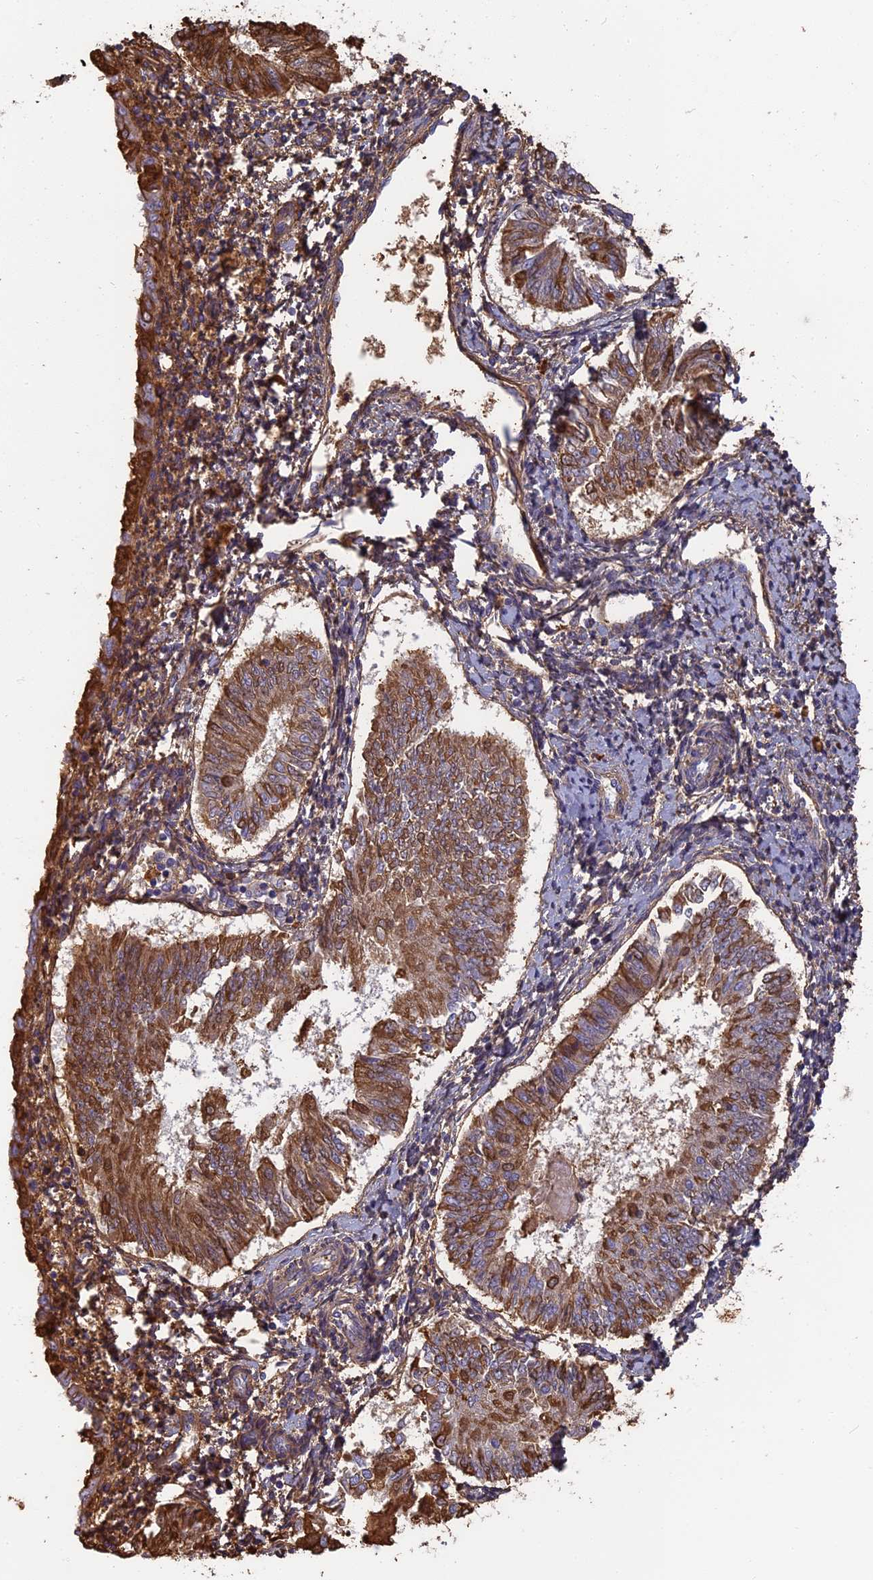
{"staining": {"intensity": "moderate", "quantity": ">75%", "location": "cytoplasmic/membranous"}, "tissue": "endometrial cancer", "cell_type": "Tumor cells", "image_type": "cancer", "snomed": [{"axis": "morphology", "description": "Adenocarcinoma, NOS"}, {"axis": "topography", "description": "Endometrium"}], "caption": "Brown immunohistochemical staining in human endometrial cancer (adenocarcinoma) shows moderate cytoplasmic/membranous staining in about >75% of tumor cells.", "gene": "ERMAP", "patient": {"sex": "female", "age": 58}}